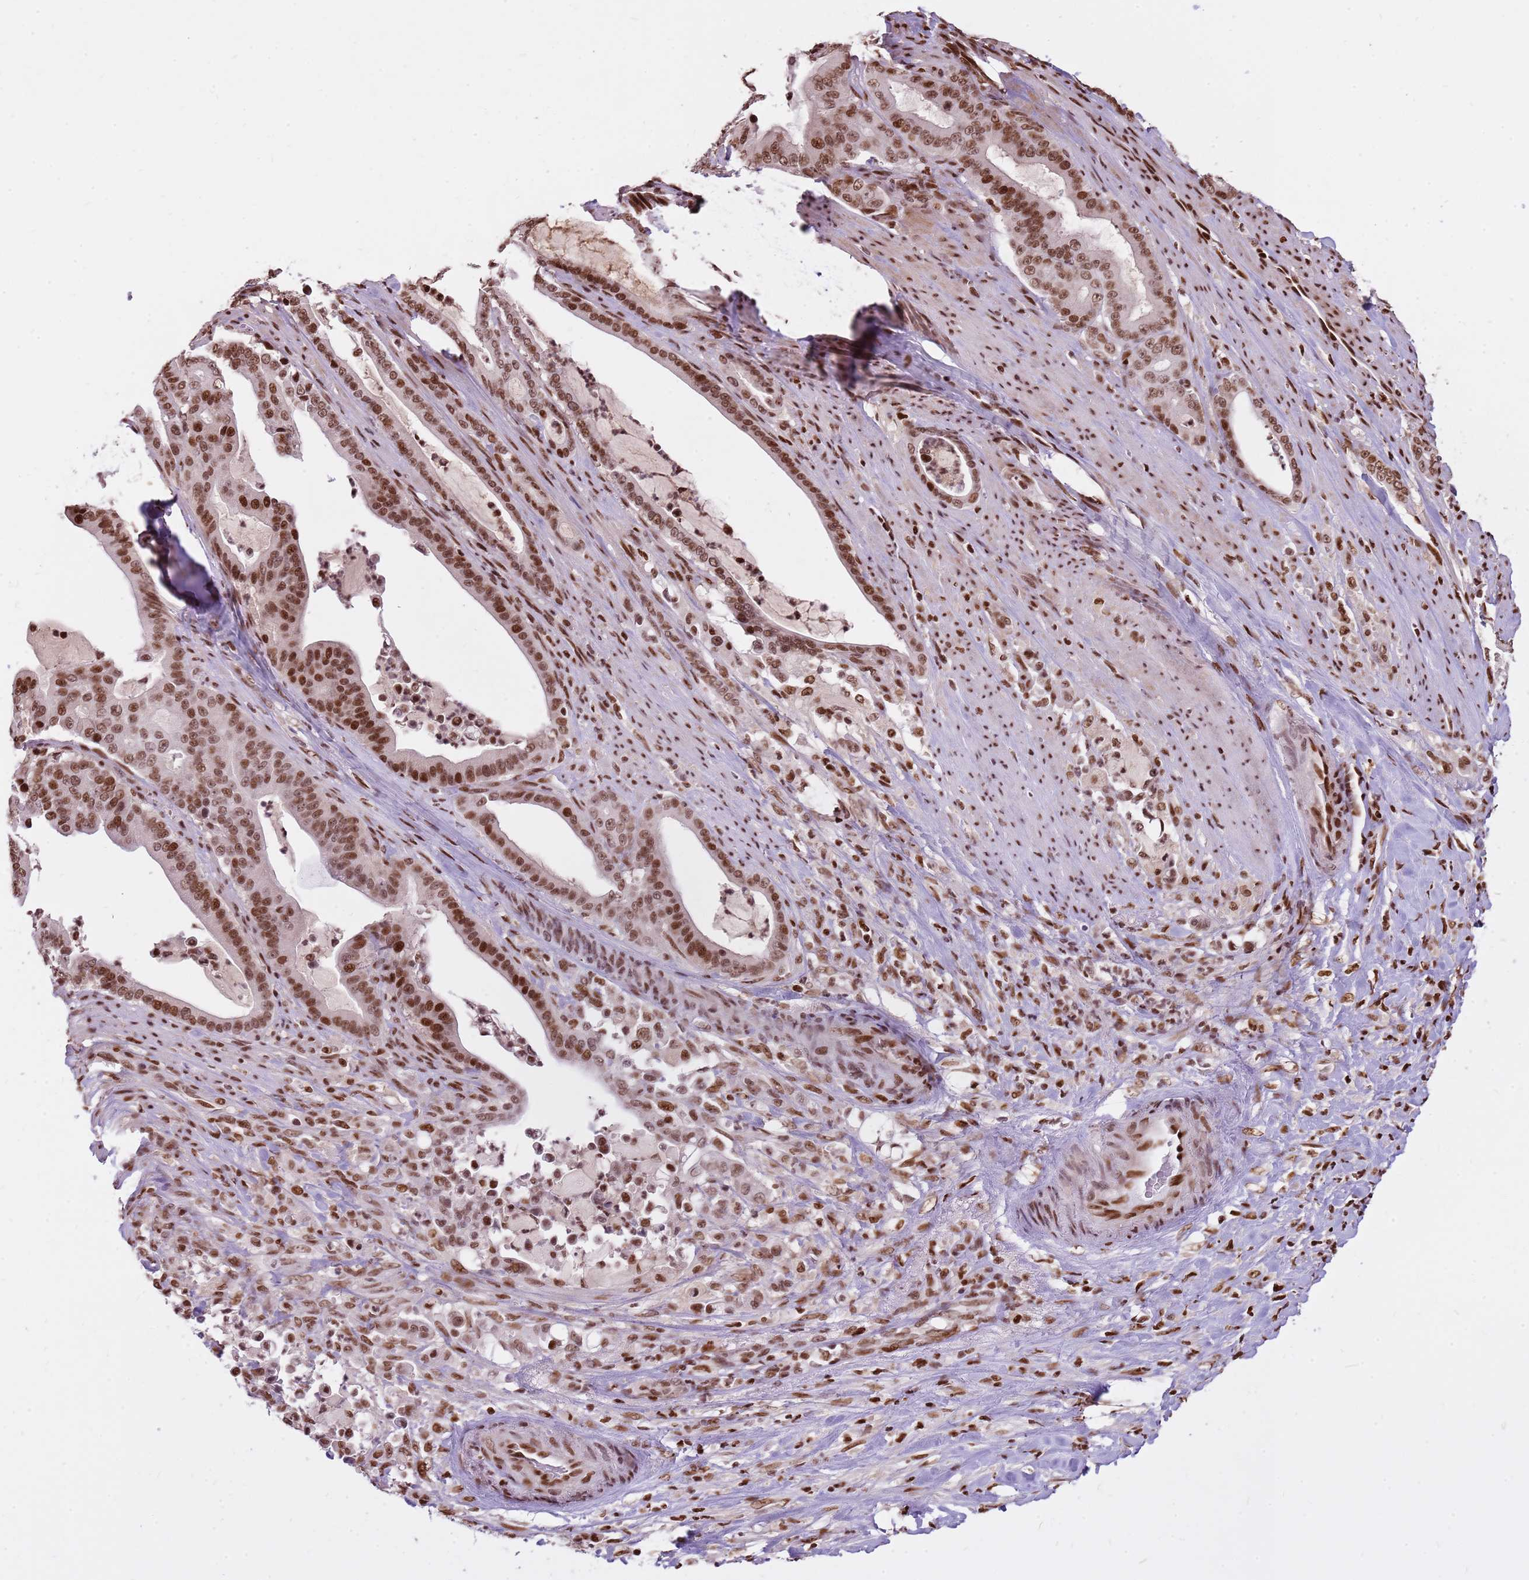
{"staining": {"intensity": "strong", "quantity": ">75%", "location": "nuclear"}, "tissue": "pancreatic cancer", "cell_type": "Tumor cells", "image_type": "cancer", "snomed": [{"axis": "morphology", "description": "Adenocarcinoma, NOS"}, {"axis": "topography", "description": "Pancreas"}], "caption": "Immunohistochemistry (DAB) staining of human pancreatic cancer demonstrates strong nuclear protein positivity in about >75% of tumor cells.", "gene": "WASHC4", "patient": {"sex": "male", "age": 63}}